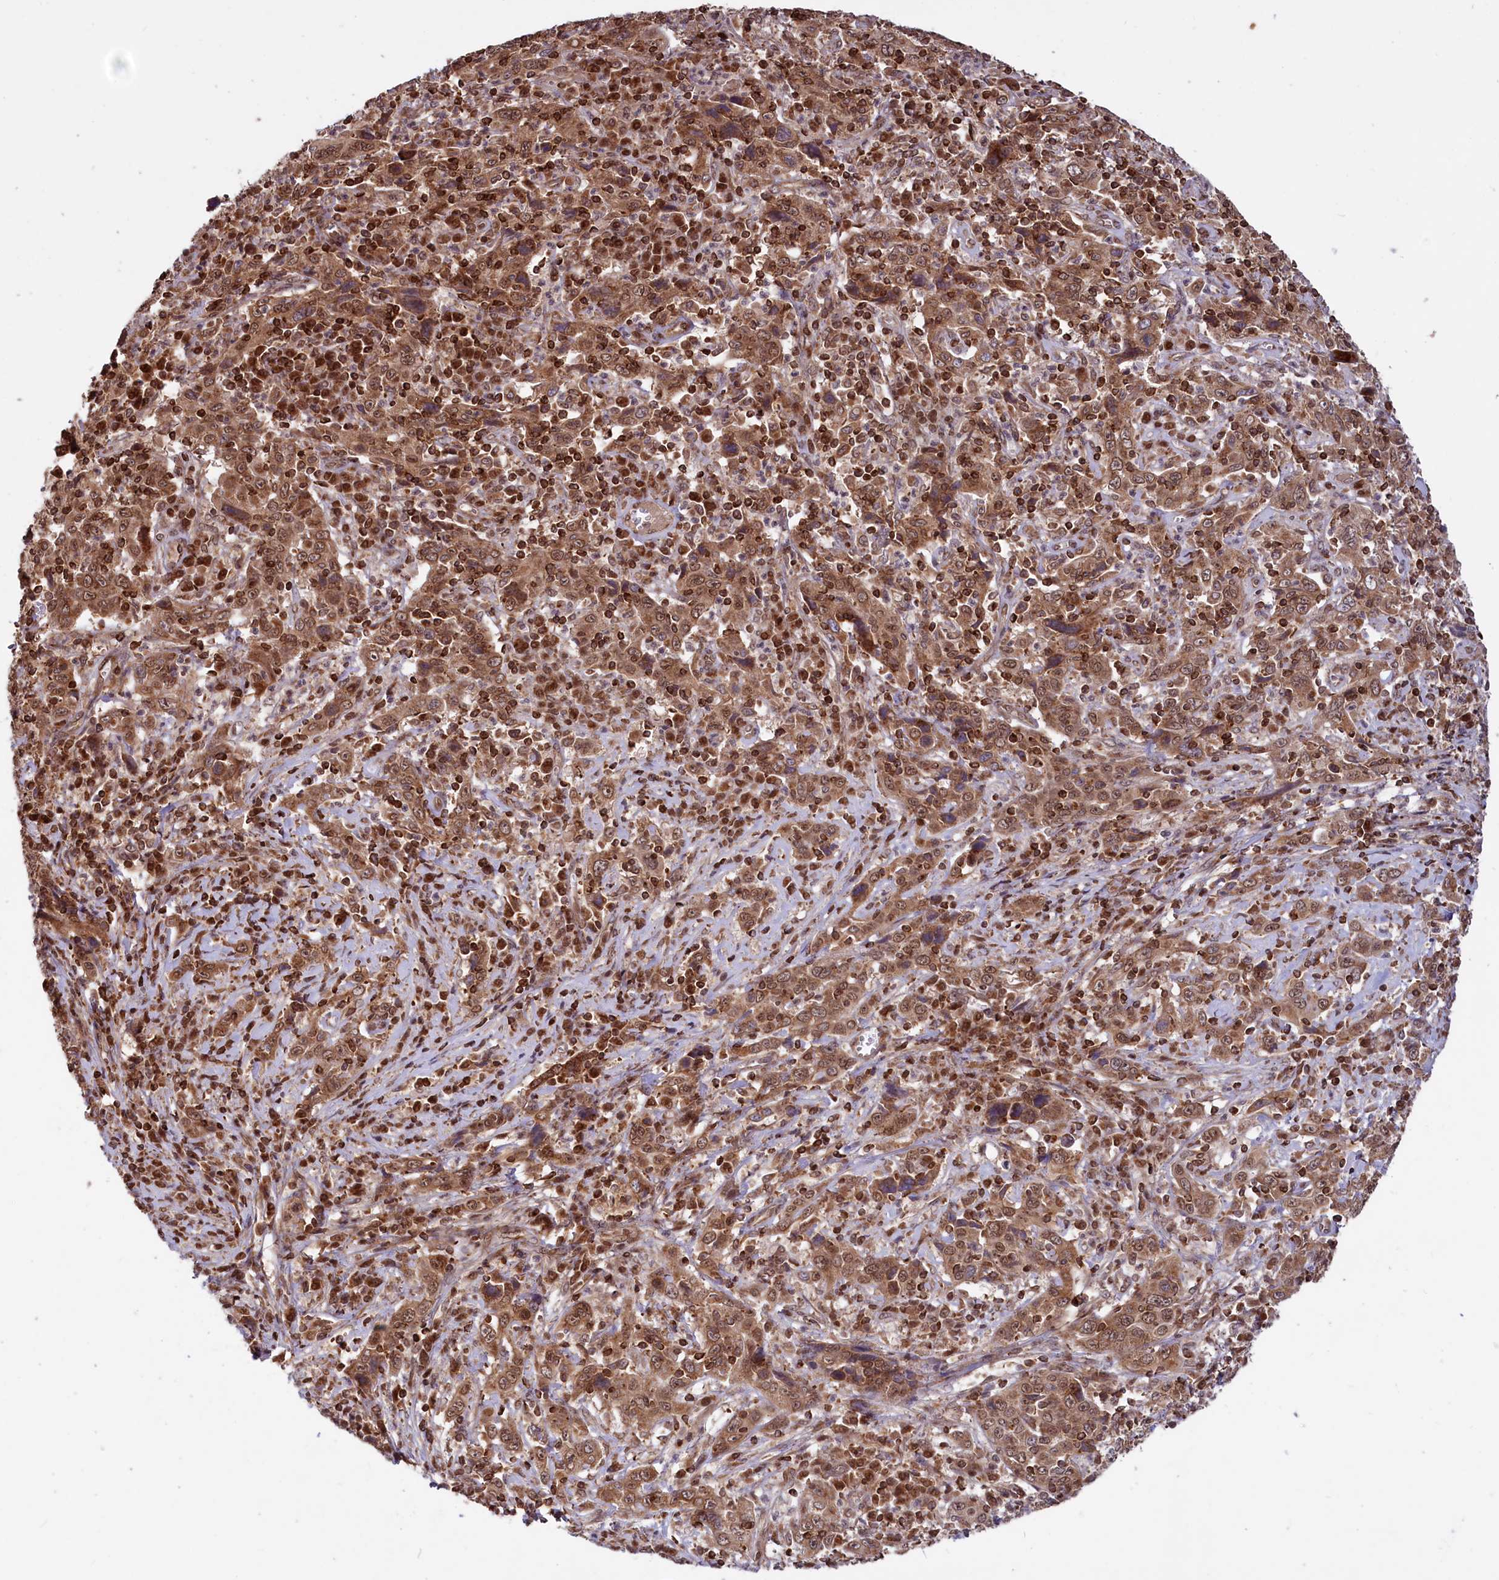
{"staining": {"intensity": "strong", "quantity": ">75%", "location": "cytoplasmic/membranous,nuclear"}, "tissue": "cervical cancer", "cell_type": "Tumor cells", "image_type": "cancer", "snomed": [{"axis": "morphology", "description": "Squamous cell carcinoma, NOS"}, {"axis": "topography", "description": "Cervix"}], "caption": "A brown stain shows strong cytoplasmic/membranous and nuclear staining of a protein in squamous cell carcinoma (cervical) tumor cells. (Brightfield microscopy of DAB IHC at high magnification).", "gene": "PHC3", "patient": {"sex": "female", "age": 46}}